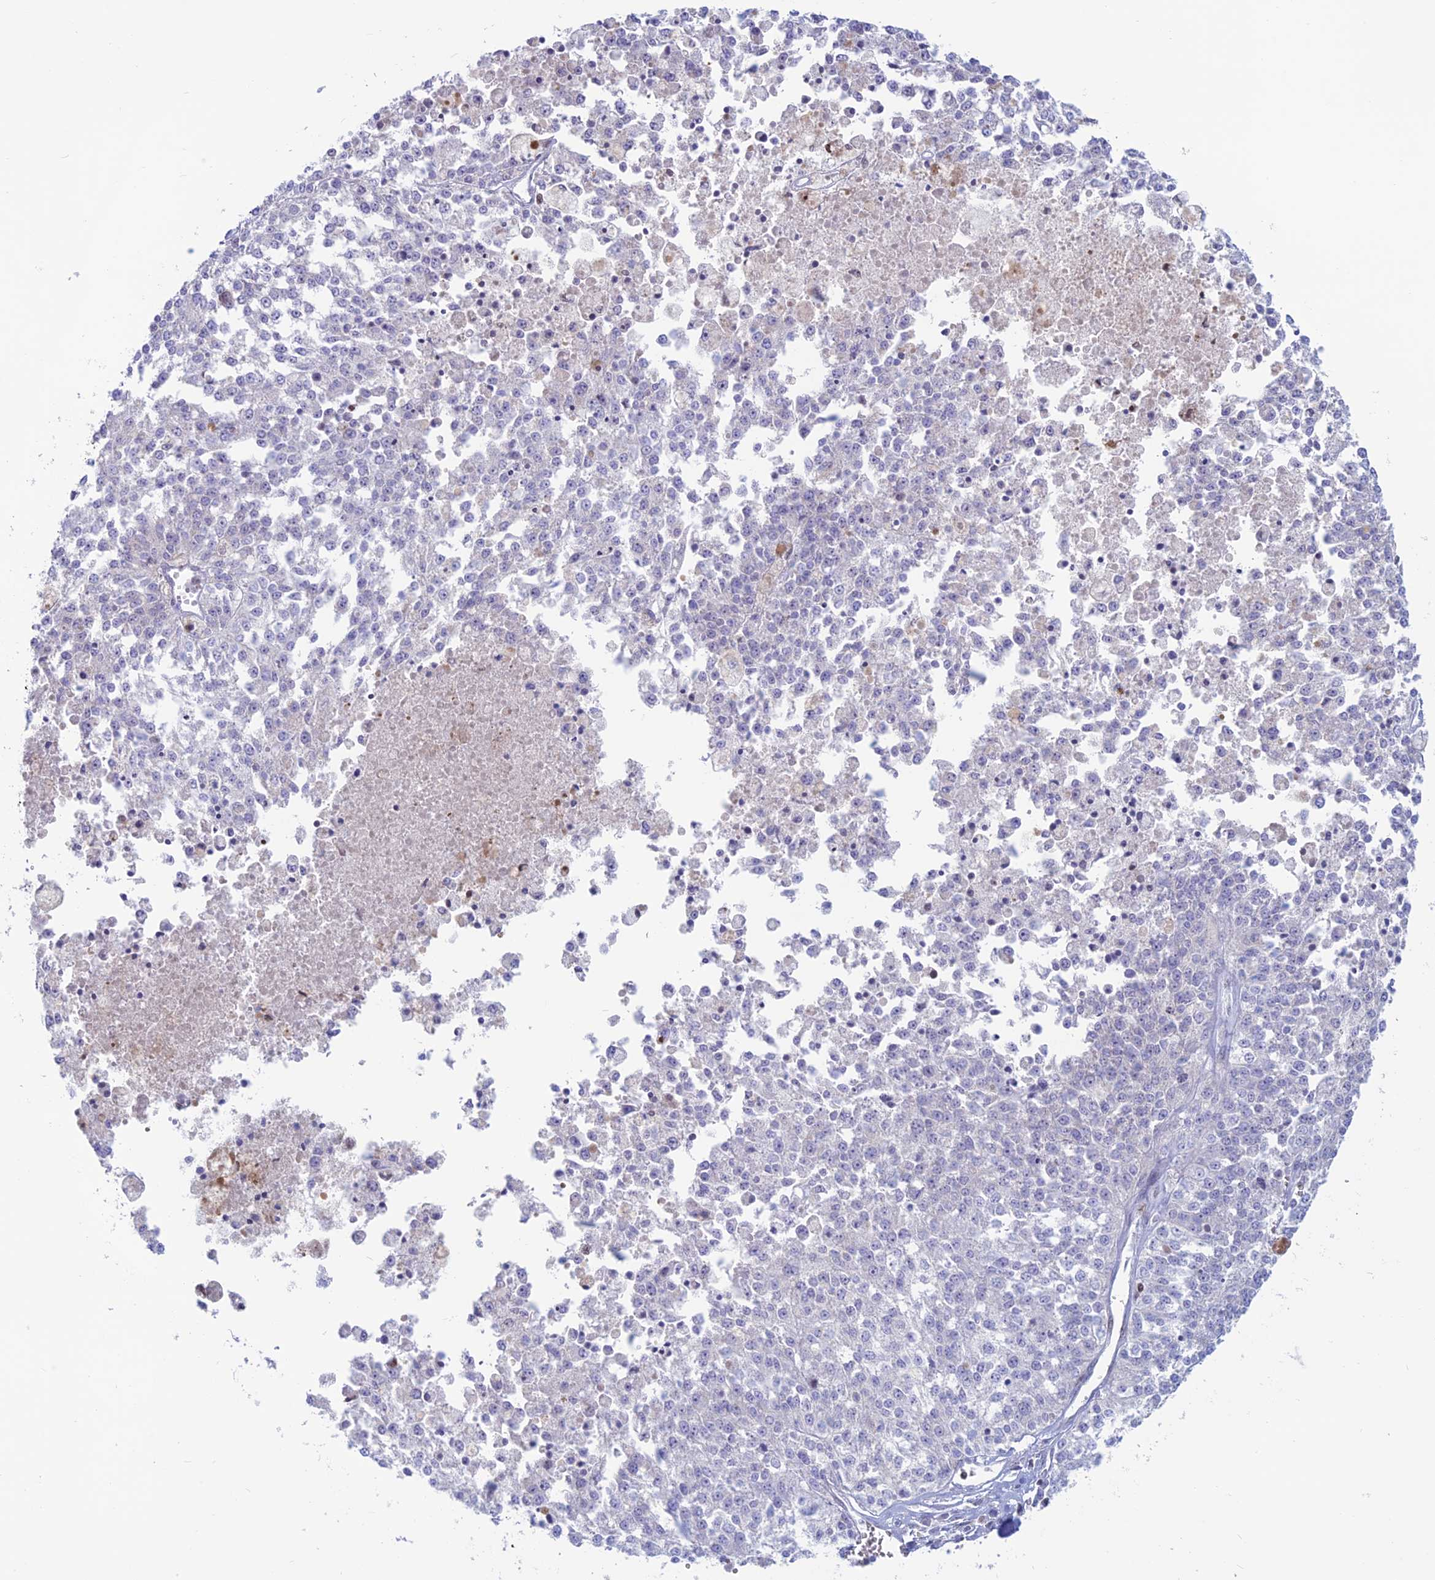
{"staining": {"intensity": "negative", "quantity": "none", "location": "none"}, "tissue": "melanoma", "cell_type": "Tumor cells", "image_type": "cancer", "snomed": [{"axis": "morphology", "description": "Malignant melanoma, NOS"}, {"axis": "topography", "description": "Skin"}], "caption": "An immunohistochemistry (IHC) image of malignant melanoma is shown. There is no staining in tumor cells of malignant melanoma.", "gene": "CERS6", "patient": {"sex": "female", "age": 64}}